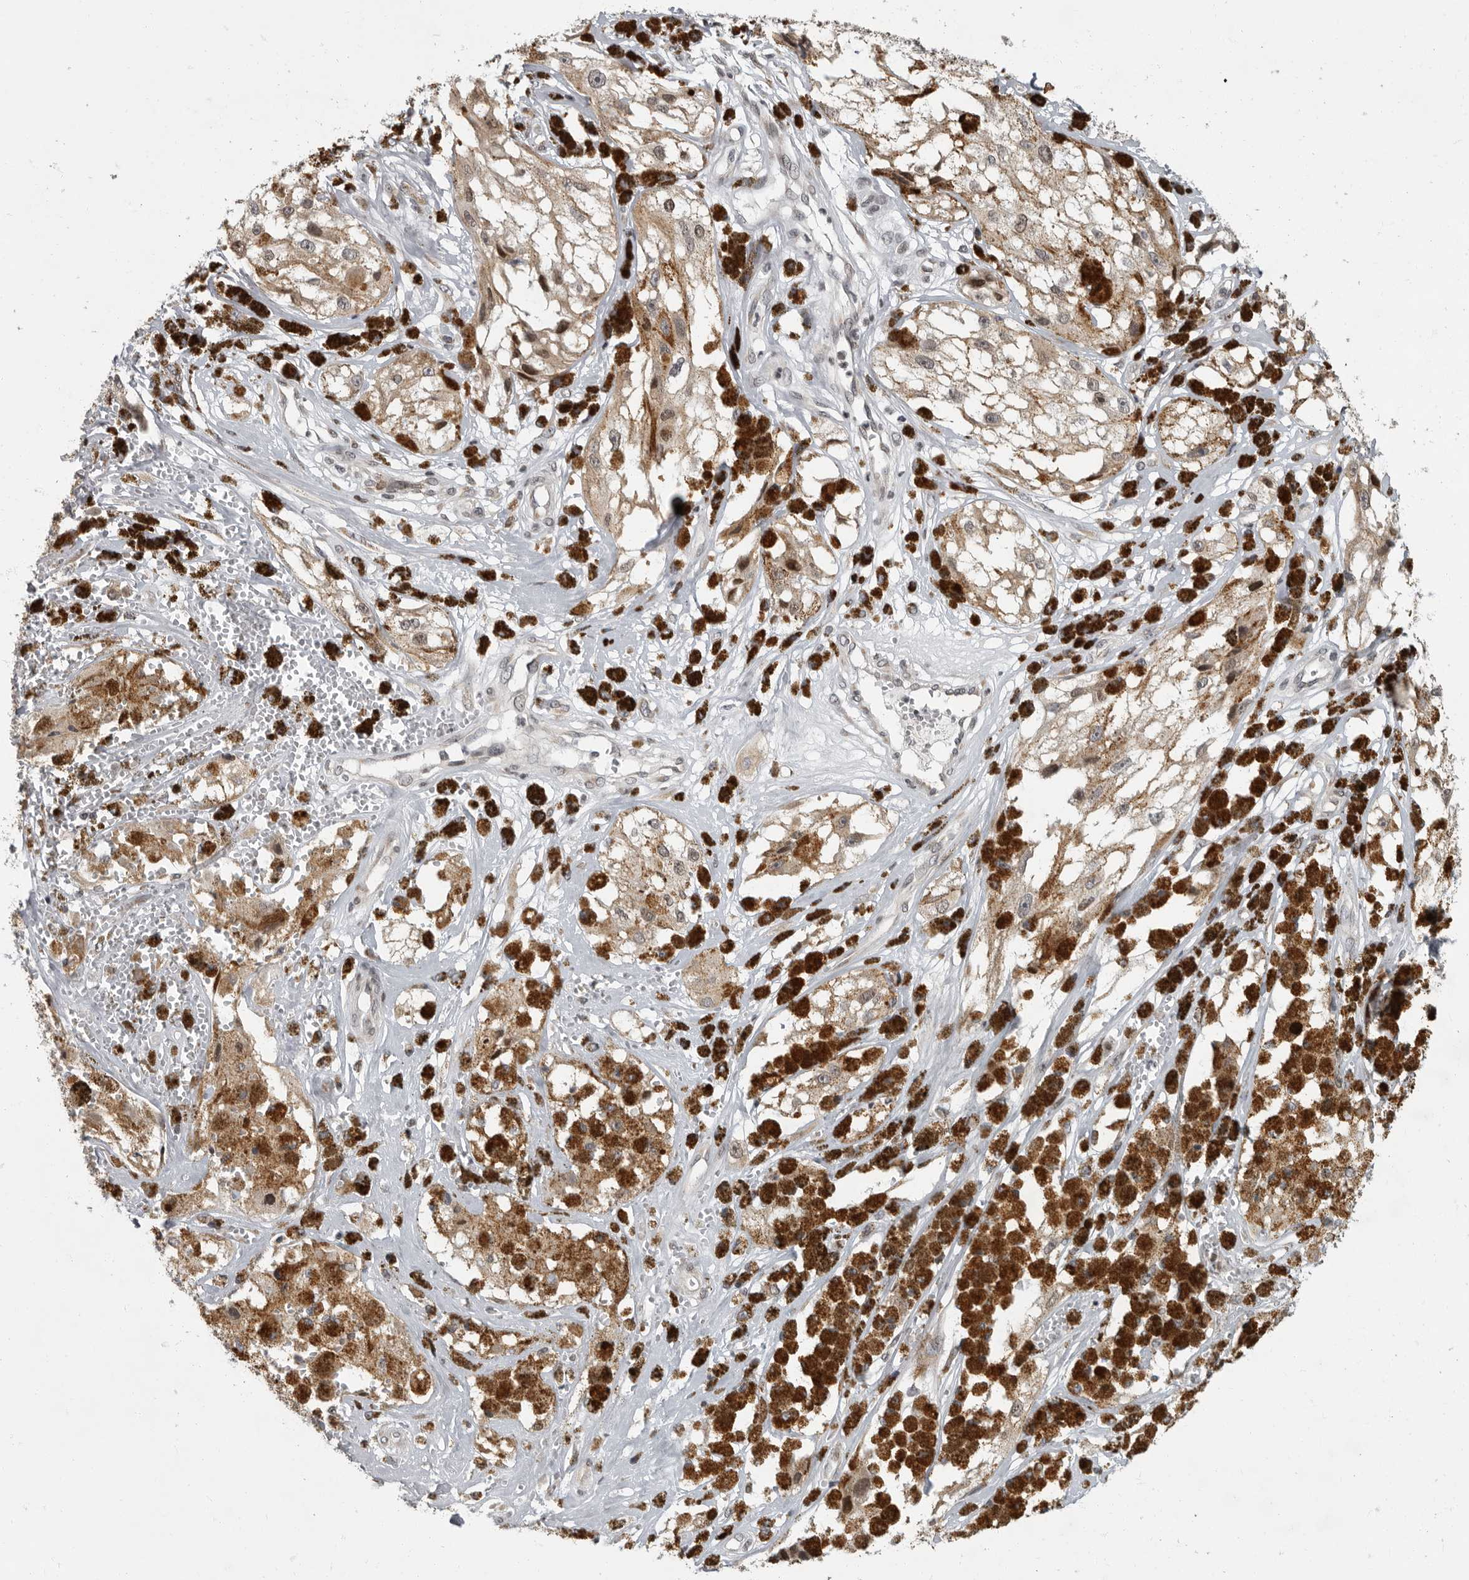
{"staining": {"intensity": "negative", "quantity": "none", "location": "none"}, "tissue": "melanoma", "cell_type": "Tumor cells", "image_type": "cancer", "snomed": [{"axis": "morphology", "description": "Malignant melanoma, NOS"}, {"axis": "topography", "description": "Skin"}], "caption": "Tumor cells are negative for protein expression in human malignant melanoma.", "gene": "EVI5", "patient": {"sex": "male", "age": 88}}